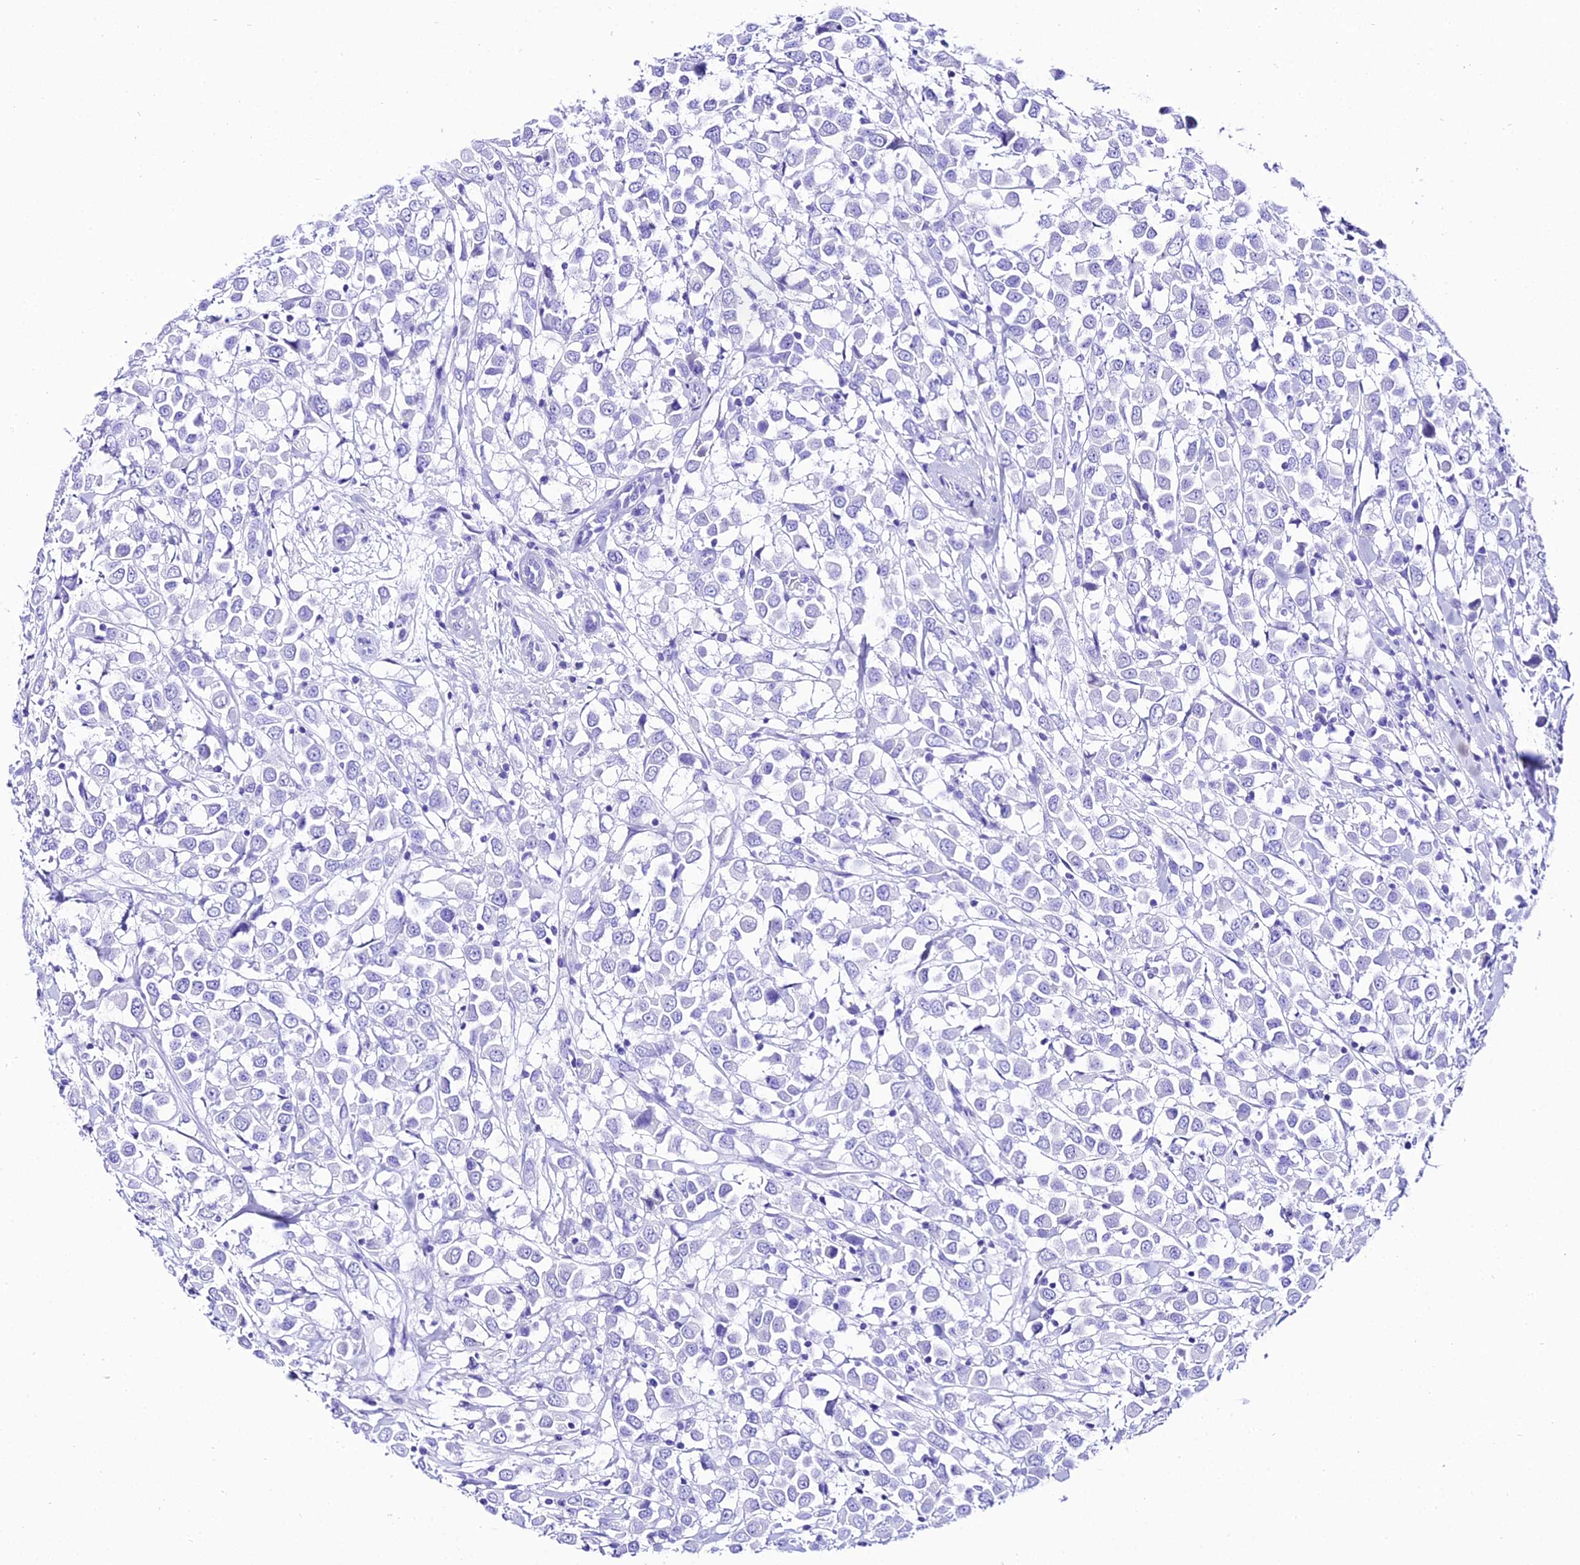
{"staining": {"intensity": "negative", "quantity": "none", "location": "none"}, "tissue": "breast cancer", "cell_type": "Tumor cells", "image_type": "cancer", "snomed": [{"axis": "morphology", "description": "Duct carcinoma"}, {"axis": "topography", "description": "Breast"}], "caption": "An immunohistochemistry (IHC) histopathology image of breast cancer is shown. There is no staining in tumor cells of breast cancer.", "gene": "TRMT44", "patient": {"sex": "female", "age": 61}}